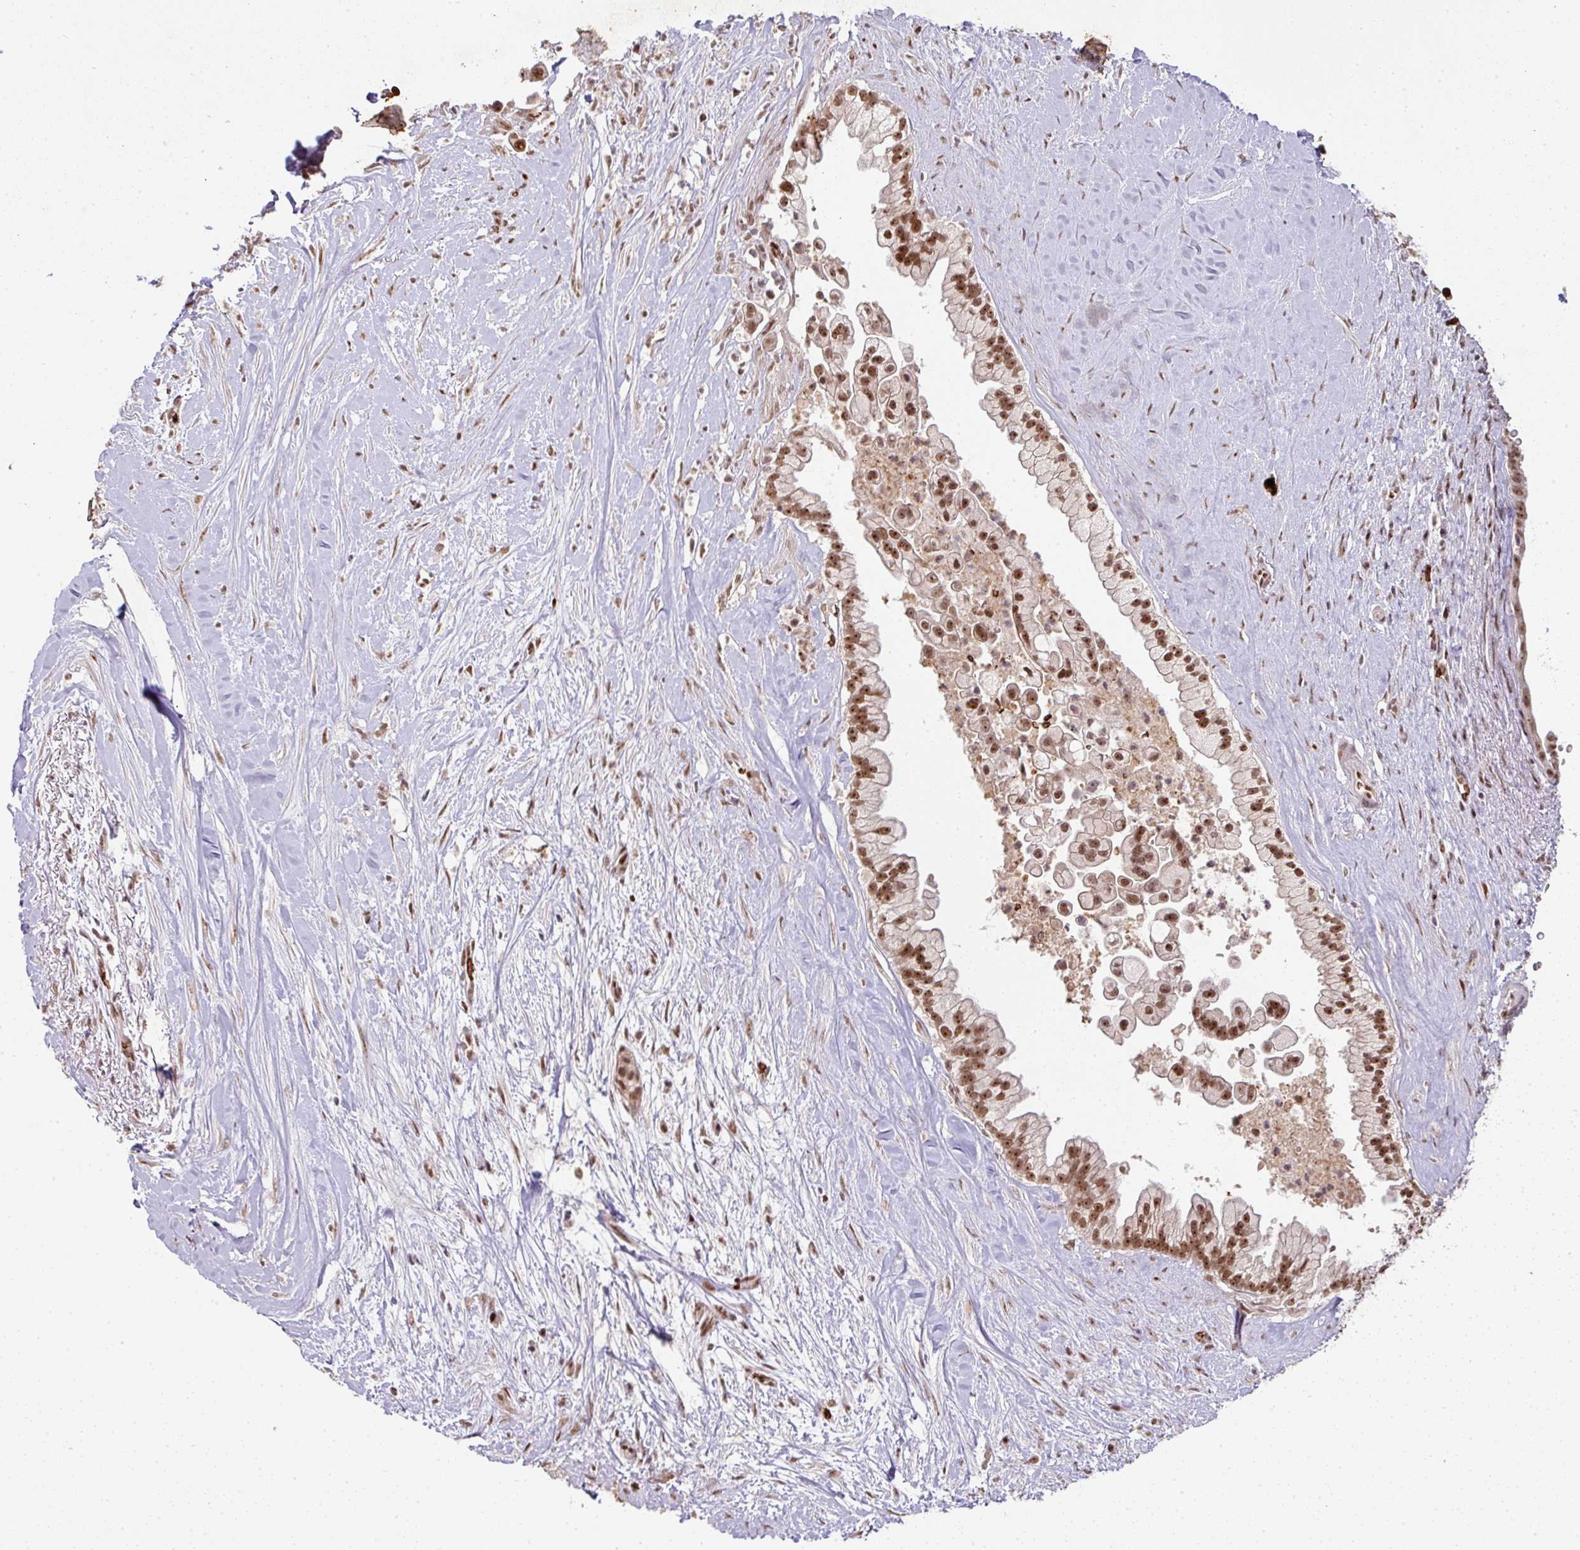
{"staining": {"intensity": "moderate", "quantity": ">75%", "location": "nuclear"}, "tissue": "pancreatic cancer", "cell_type": "Tumor cells", "image_type": "cancer", "snomed": [{"axis": "morphology", "description": "Adenocarcinoma, NOS"}, {"axis": "topography", "description": "Pancreas"}], "caption": "Immunohistochemistry image of neoplastic tissue: adenocarcinoma (pancreatic) stained using immunohistochemistry exhibits medium levels of moderate protein expression localized specifically in the nuclear of tumor cells, appearing as a nuclear brown color.", "gene": "NEIL1", "patient": {"sex": "female", "age": 69}}